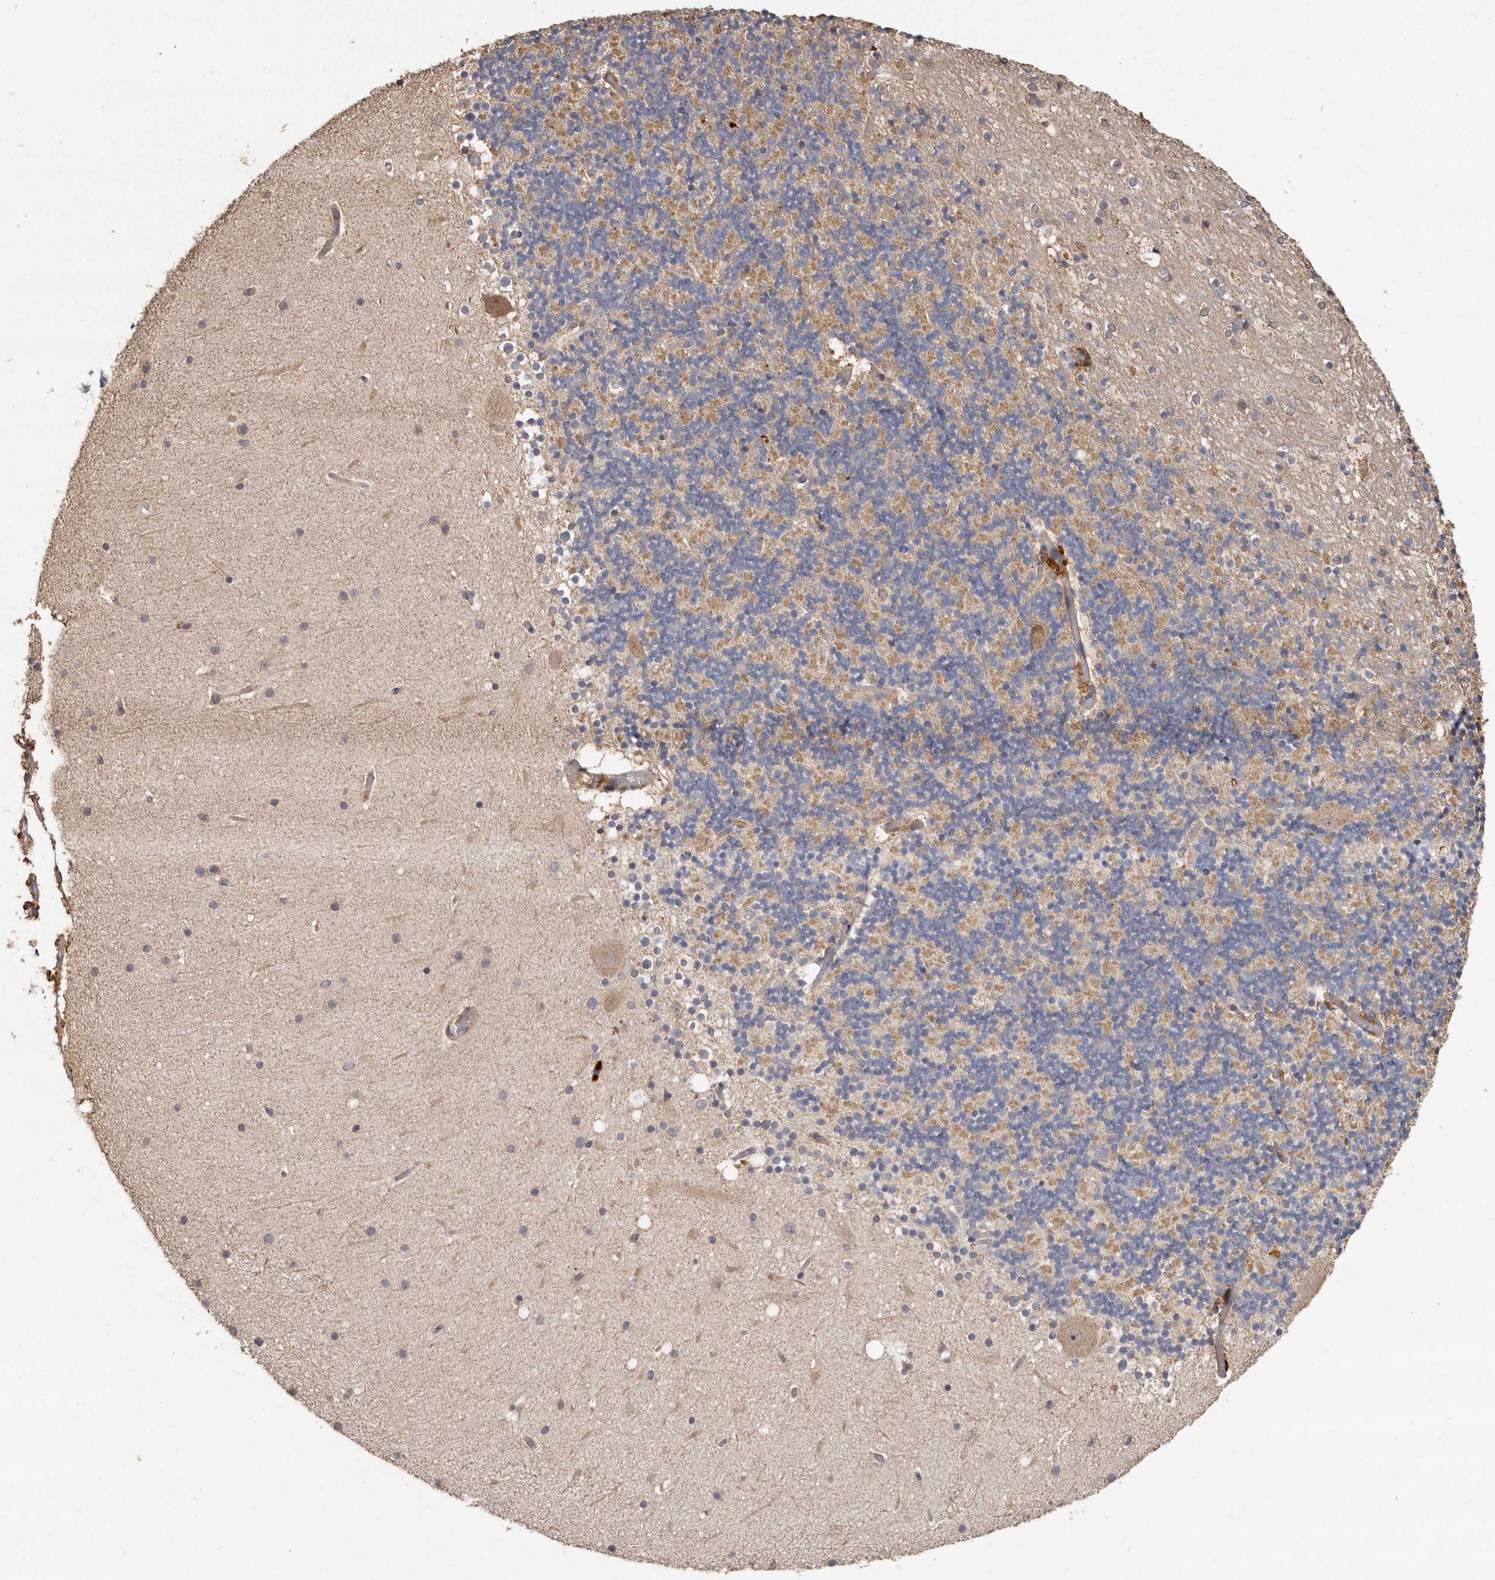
{"staining": {"intensity": "negative", "quantity": "none", "location": "none"}, "tissue": "cerebellum", "cell_type": "Cells in granular layer", "image_type": "normal", "snomed": [{"axis": "morphology", "description": "Normal tissue, NOS"}, {"axis": "topography", "description": "Cerebellum"}], "caption": "IHC micrograph of benign human cerebellum stained for a protein (brown), which shows no positivity in cells in granular layer. (Brightfield microscopy of DAB (3,3'-diaminobenzidine) immunohistochemistry at high magnification).", "gene": "RWDD1", "patient": {"sex": "male", "age": 57}}